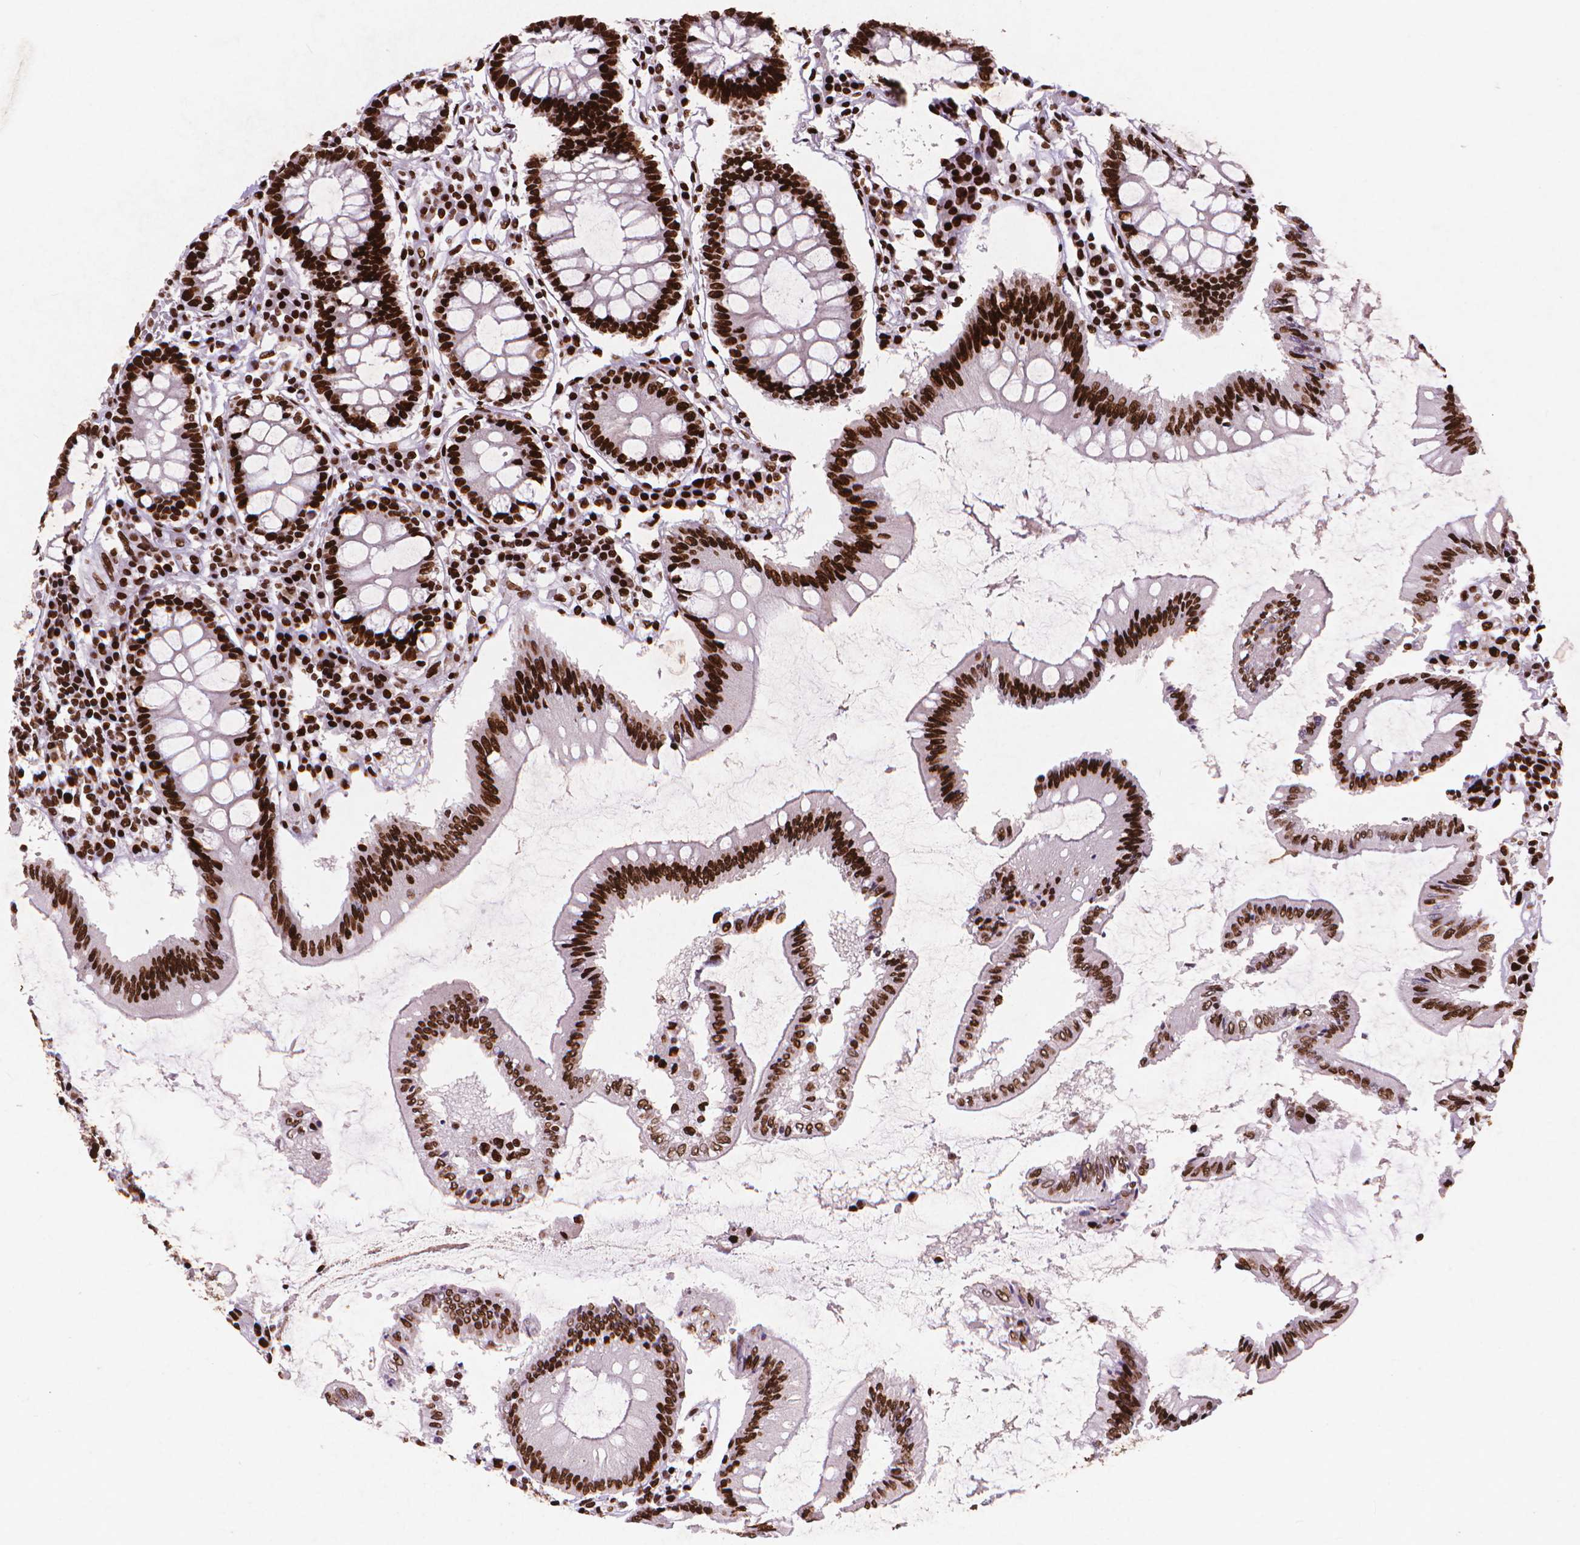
{"staining": {"intensity": "strong", "quantity": ">75%", "location": "nuclear"}, "tissue": "colon", "cell_type": "Endothelial cells", "image_type": "normal", "snomed": [{"axis": "morphology", "description": "Normal tissue, NOS"}, {"axis": "morphology", "description": "Adenocarcinoma, NOS"}, {"axis": "topography", "description": "Colon"}], "caption": "Colon stained with immunohistochemistry reveals strong nuclear staining in approximately >75% of endothelial cells. Immunohistochemistry stains the protein of interest in brown and the nuclei are stained blue.", "gene": "CITED2", "patient": {"sex": "male", "age": 83}}